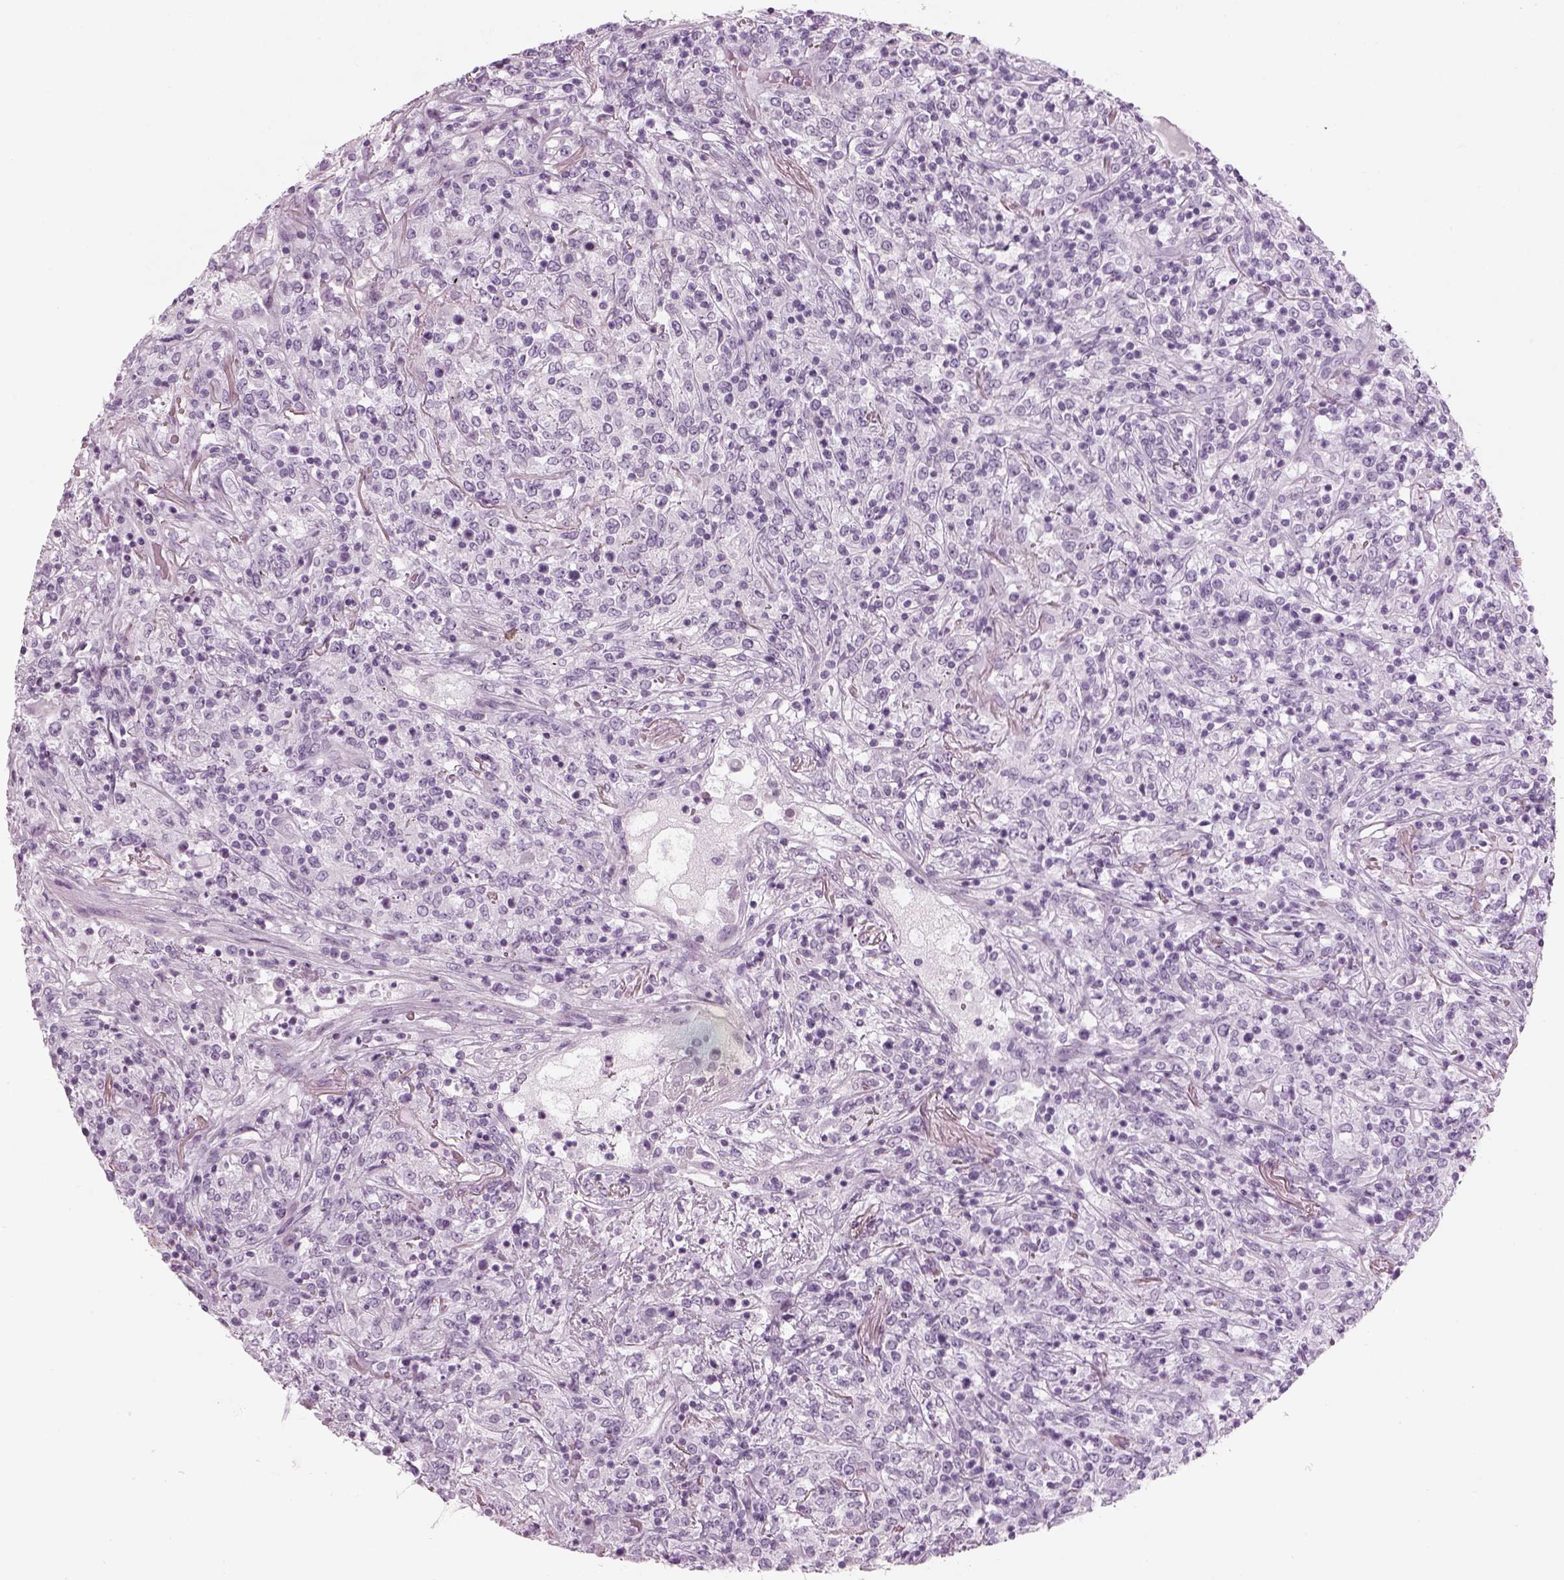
{"staining": {"intensity": "negative", "quantity": "none", "location": "none"}, "tissue": "lymphoma", "cell_type": "Tumor cells", "image_type": "cancer", "snomed": [{"axis": "morphology", "description": "Malignant lymphoma, non-Hodgkin's type, High grade"}, {"axis": "topography", "description": "Lung"}], "caption": "A histopathology image of human high-grade malignant lymphoma, non-Hodgkin's type is negative for staining in tumor cells. The staining was performed using DAB to visualize the protein expression in brown, while the nuclei were stained in blue with hematoxylin (Magnification: 20x).", "gene": "SAG", "patient": {"sex": "male", "age": 79}}